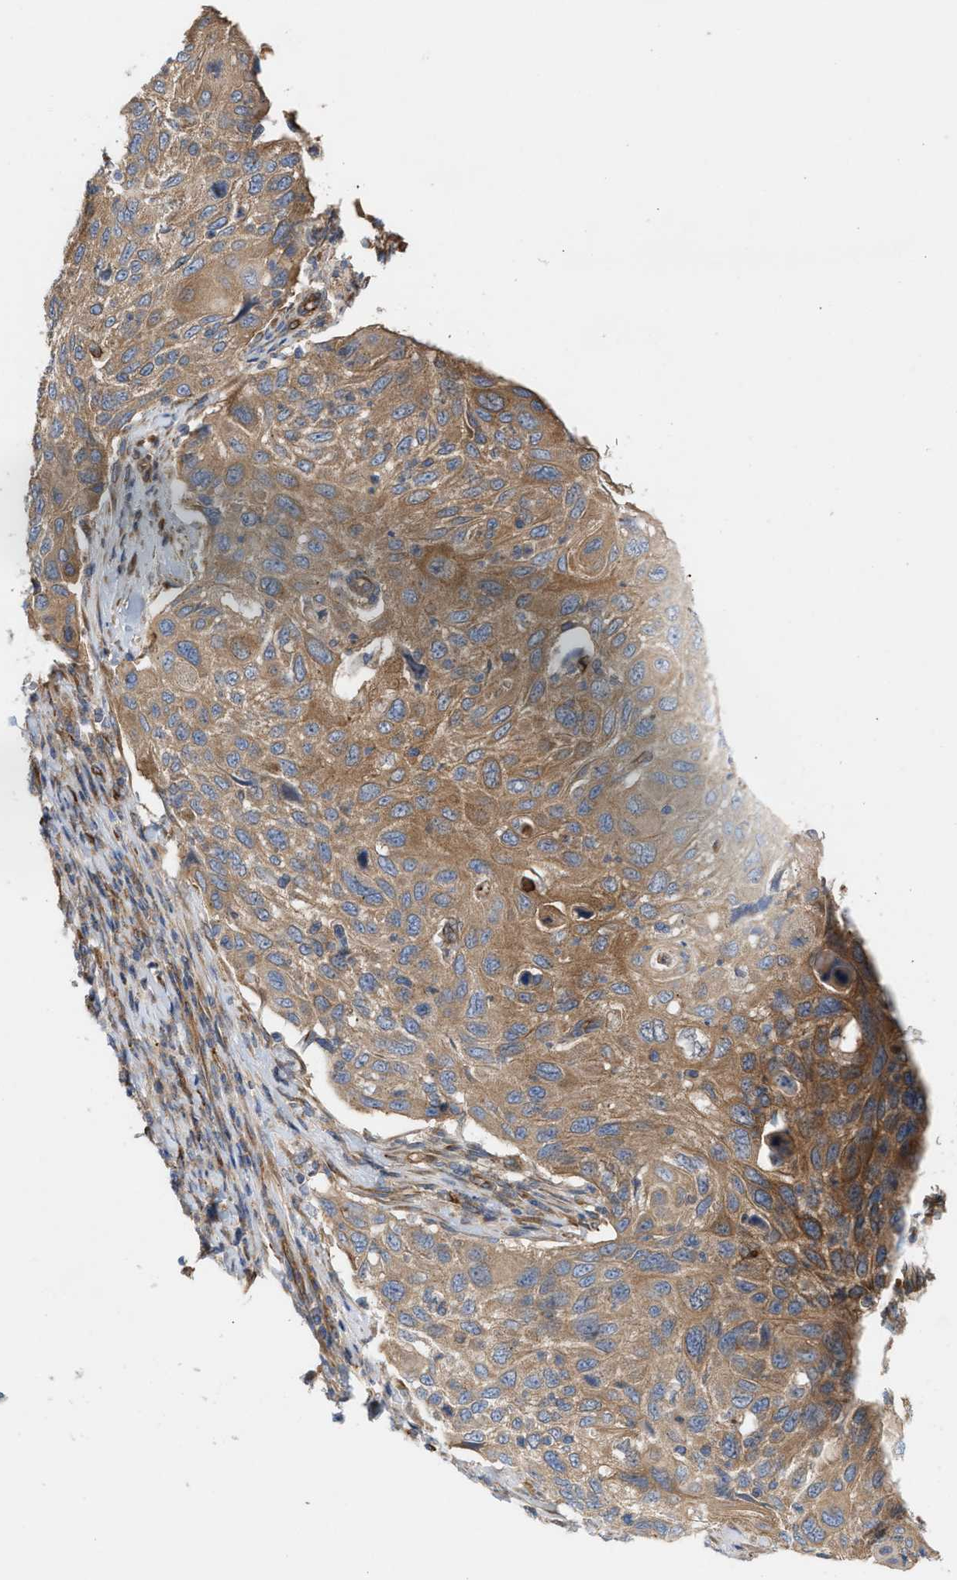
{"staining": {"intensity": "moderate", "quantity": ">75%", "location": "cytoplasmic/membranous"}, "tissue": "cervical cancer", "cell_type": "Tumor cells", "image_type": "cancer", "snomed": [{"axis": "morphology", "description": "Squamous cell carcinoma, NOS"}, {"axis": "topography", "description": "Cervix"}], "caption": "Immunohistochemistry (IHC) histopathology image of neoplastic tissue: cervical cancer (squamous cell carcinoma) stained using immunohistochemistry demonstrates medium levels of moderate protein expression localized specifically in the cytoplasmic/membranous of tumor cells, appearing as a cytoplasmic/membranous brown color.", "gene": "EPS15L1", "patient": {"sex": "female", "age": 70}}